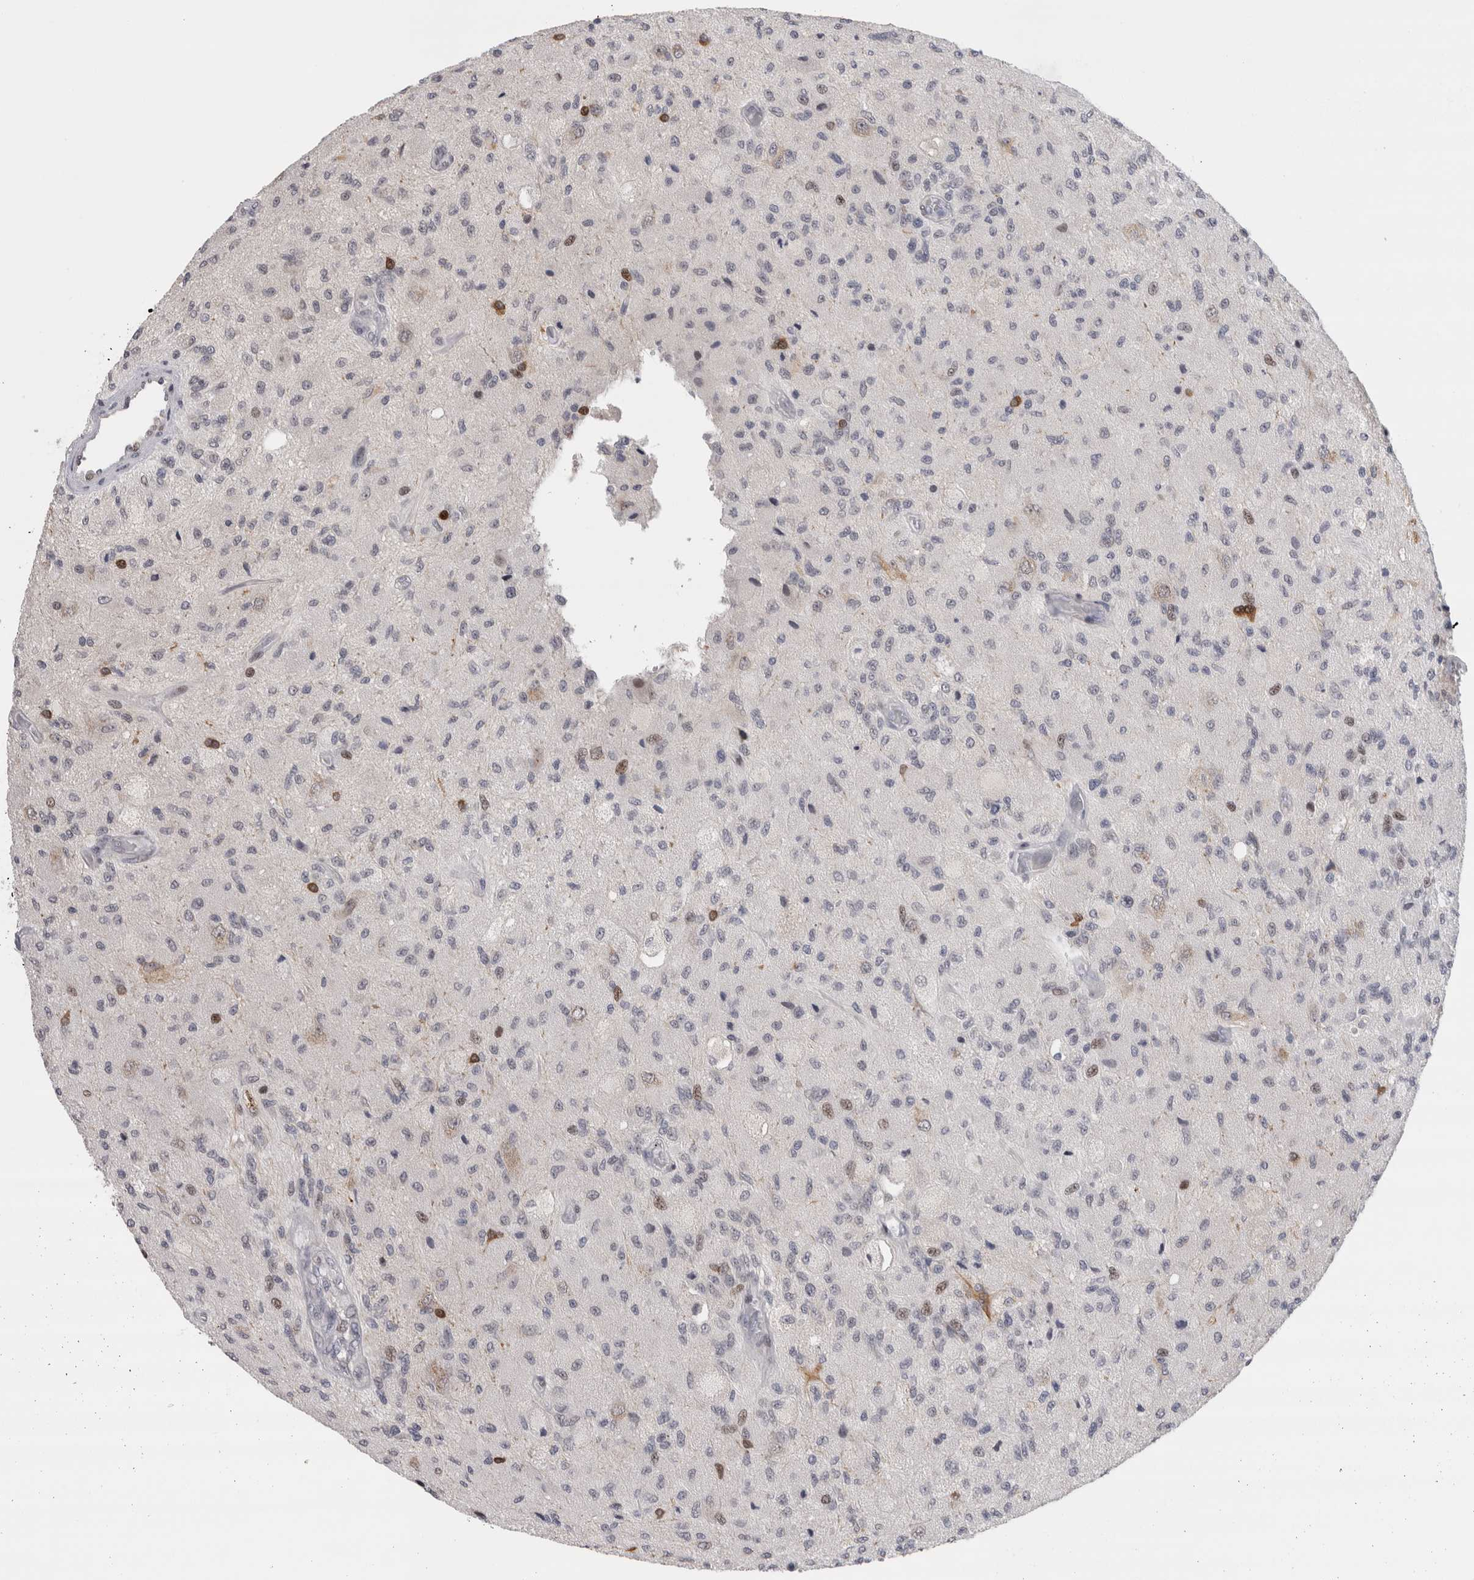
{"staining": {"intensity": "weak", "quantity": "<25%", "location": "nuclear"}, "tissue": "glioma", "cell_type": "Tumor cells", "image_type": "cancer", "snomed": [{"axis": "morphology", "description": "Normal tissue, NOS"}, {"axis": "morphology", "description": "Glioma, malignant, High grade"}, {"axis": "topography", "description": "Cerebral cortex"}], "caption": "Protein analysis of glioma displays no significant expression in tumor cells.", "gene": "ZNF521", "patient": {"sex": "male", "age": 77}}